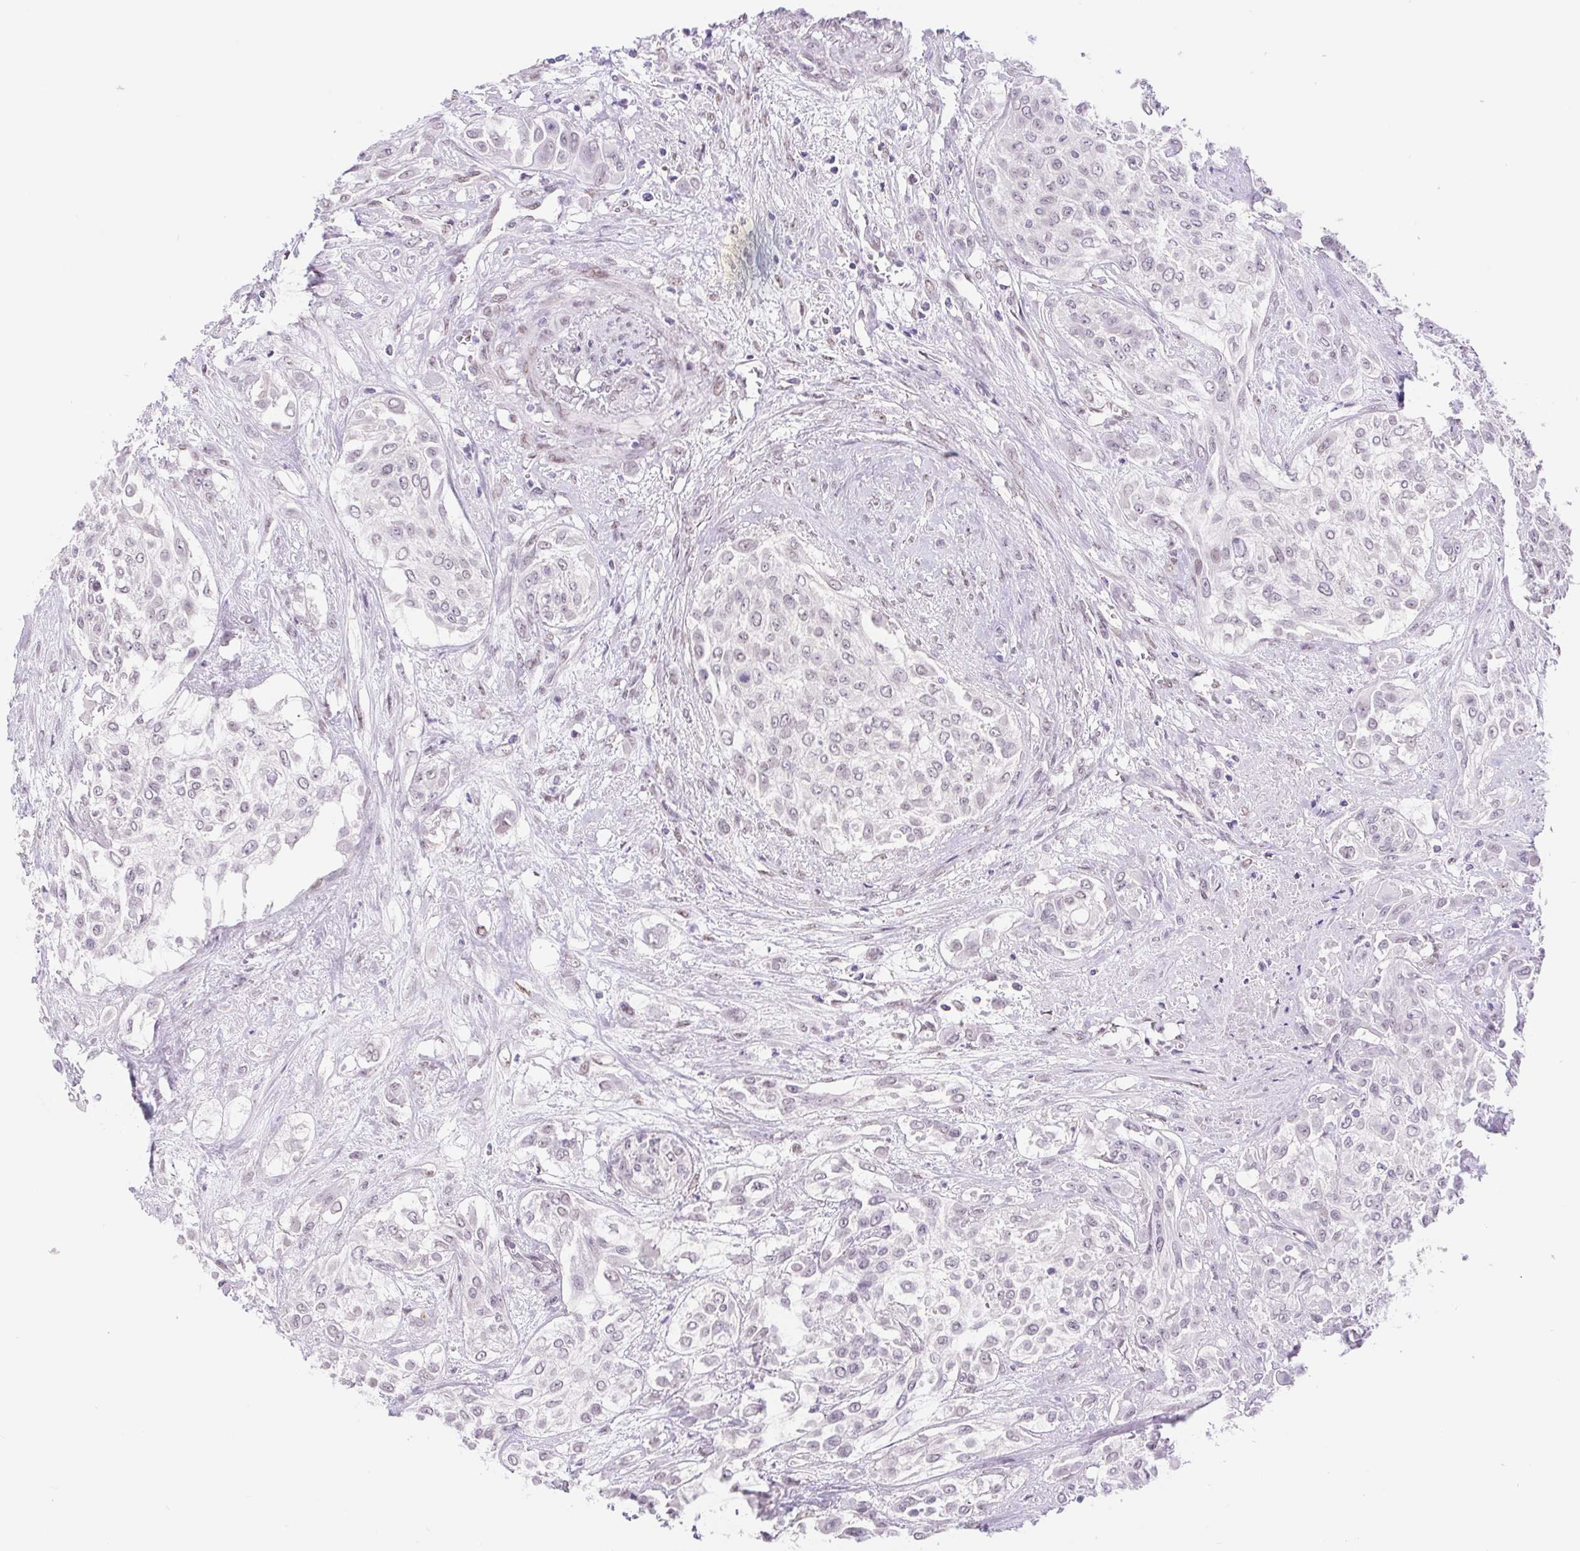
{"staining": {"intensity": "weak", "quantity": "<25%", "location": "nuclear"}, "tissue": "urothelial cancer", "cell_type": "Tumor cells", "image_type": "cancer", "snomed": [{"axis": "morphology", "description": "Urothelial carcinoma, High grade"}, {"axis": "topography", "description": "Urinary bladder"}], "caption": "An immunohistochemistry (IHC) micrograph of urothelial cancer is shown. There is no staining in tumor cells of urothelial cancer.", "gene": "CAND1", "patient": {"sex": "male", "age": 57}}